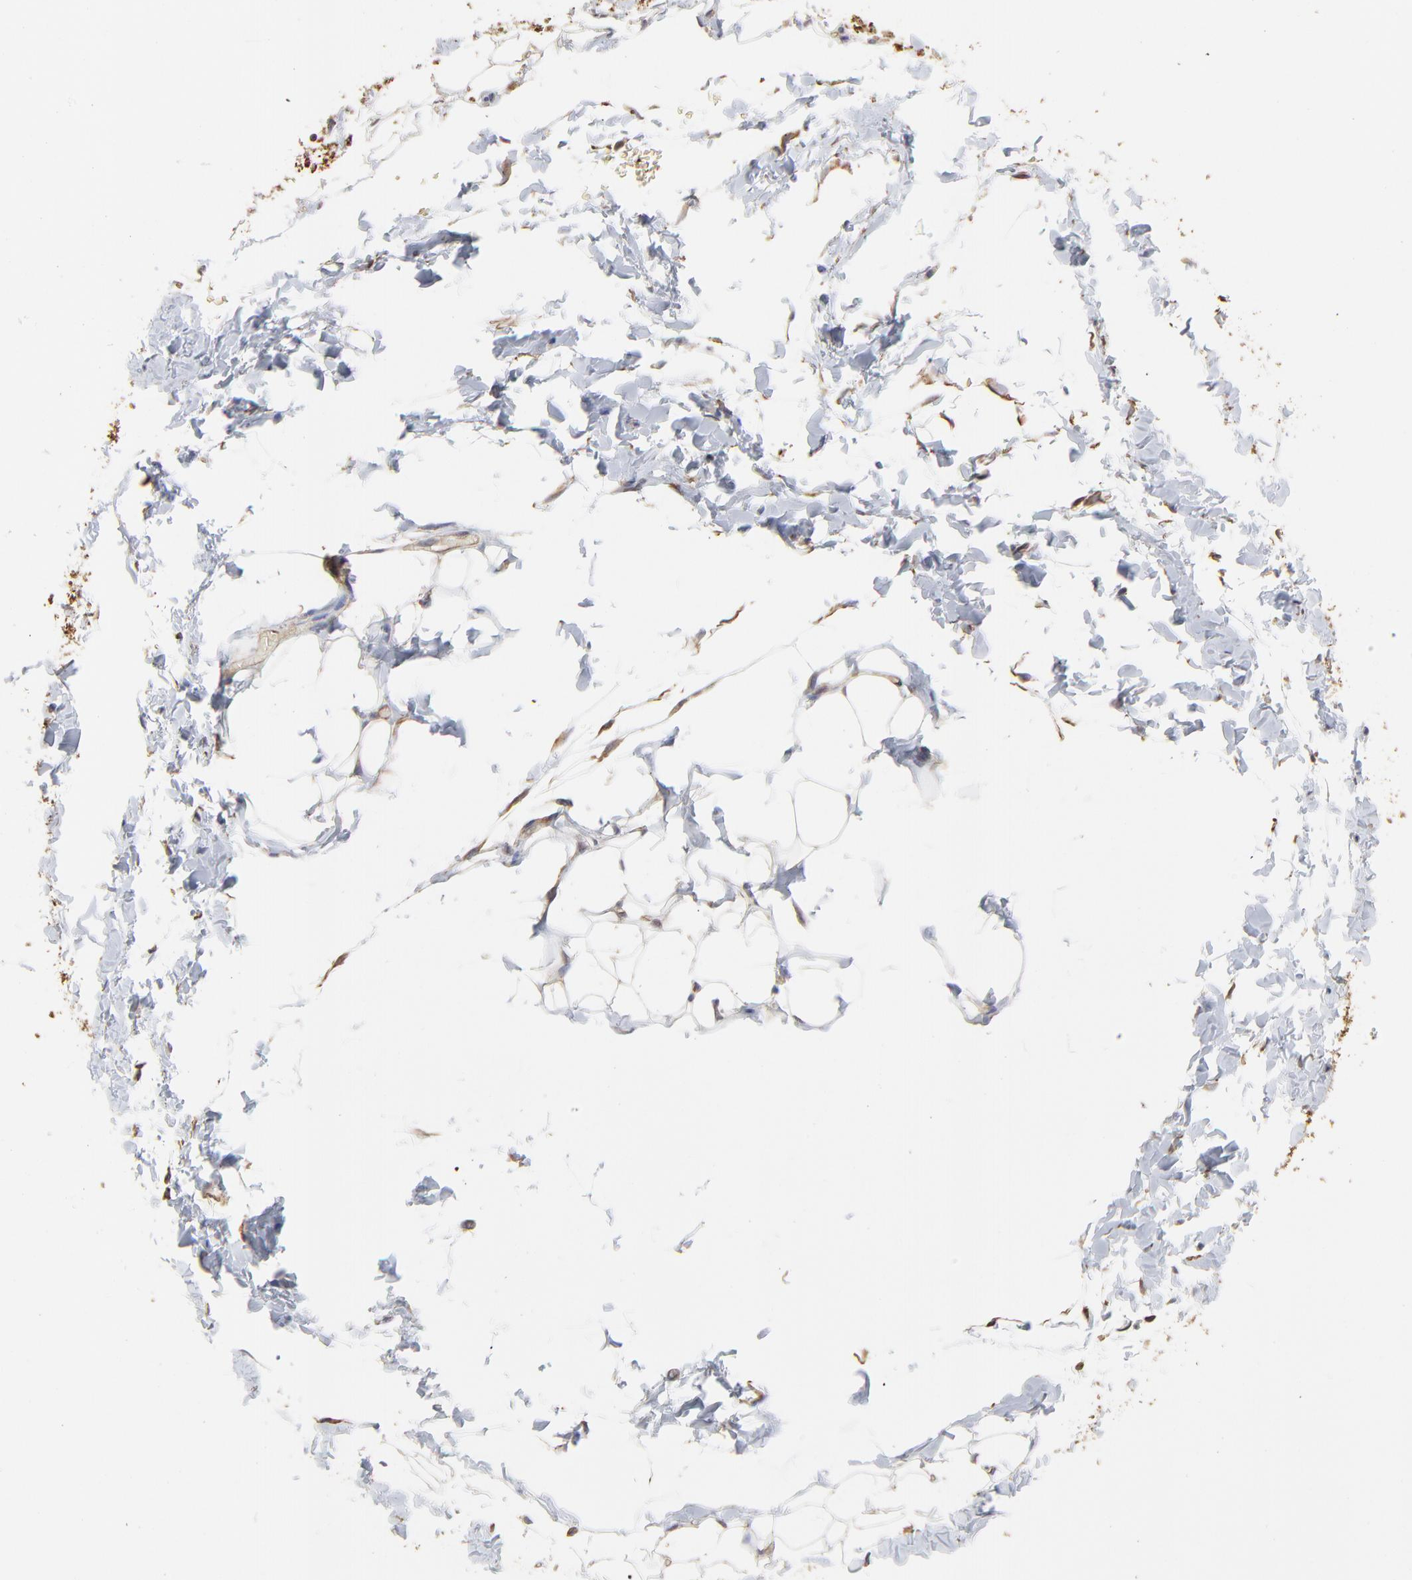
{"staining": {"intensity": "moderate", "quantity": "<25%", "location": "cytoplasmic/membranous"}, "tissue": "adipose tissue", "cell_type": "Adipocytes", "image_type": "normal", "snomed": [{"axis": "morphology", "description": "Normal tissue, NOS"}, {"axis": "topography", "description": "Soft tissue"}], "caption": "High-power microscopy captured an immunohistochemistry (IHC) image of unremarkable adipose tissue, revealing moderate cytoplasmic/membranous staining in about <25% of adipocytes. (DAB (3,3'-diaminobenzidine) IHC with brightfield microscopy, high magnification).", "gene": "ARMT1", "patient": {"sex": "male", "age": 26}}